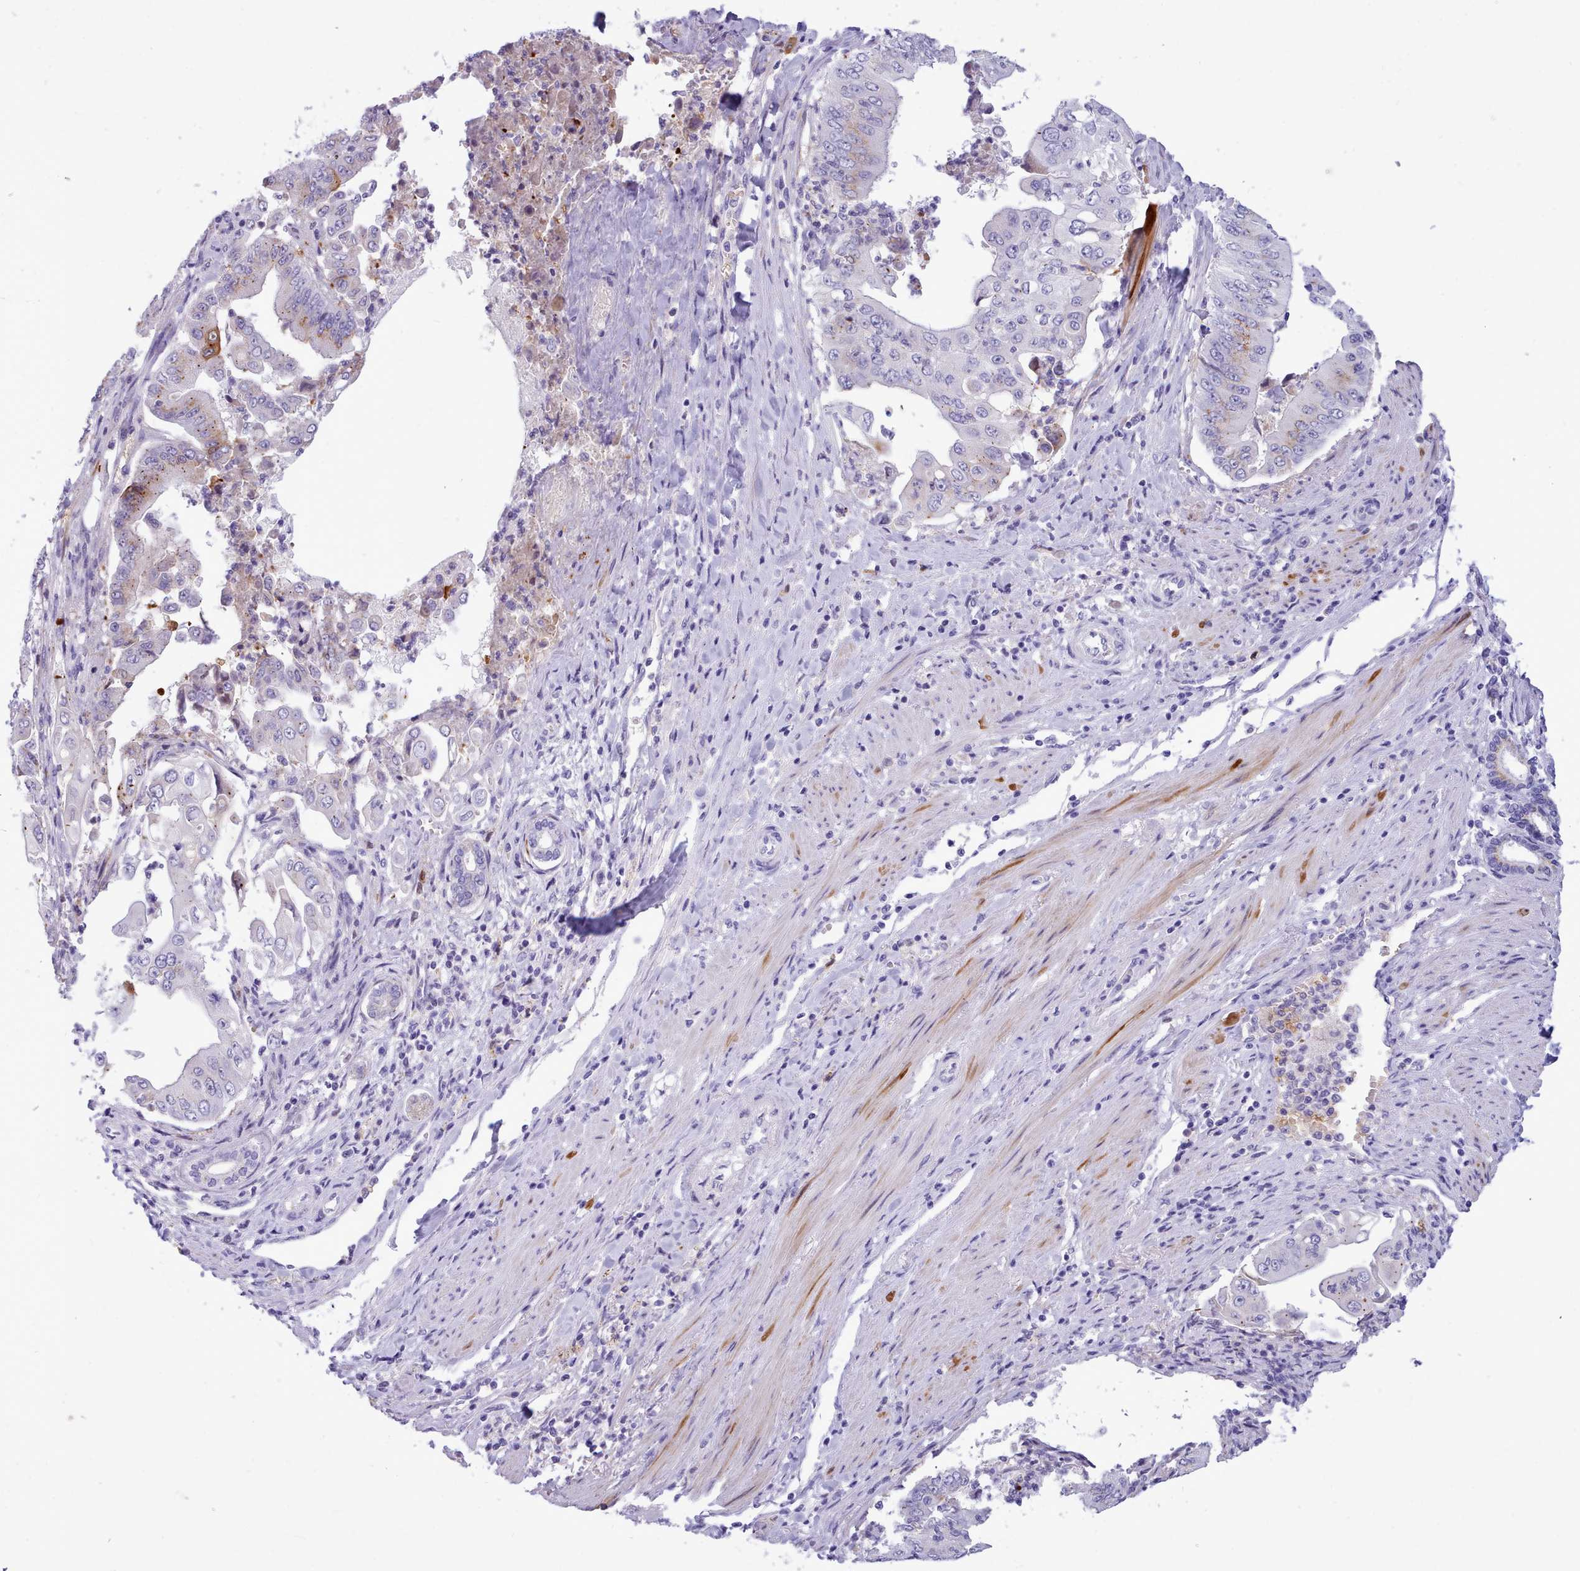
{"staining": {"intensity": "negative", "quantity": "none", "location": "none"}, "tissue": "pancreatic cancer", "cell_type": "Tumor cells", "image_type": "cancer", "snomed": [{"axis": "morphology", "description": "Adenocarcinoma, NOS"}, {"axis": "topography", "description": "Pancreas"}], "caption": "This histopathology image is of pancreatic adenocarcinoma stained with IHC to label a protein in brown with the nuclei are counter-stained blue. There is no positivity in tumor cells.", "gene": "NKX1-2", "patient": {"sex": "female", "age": 77}}